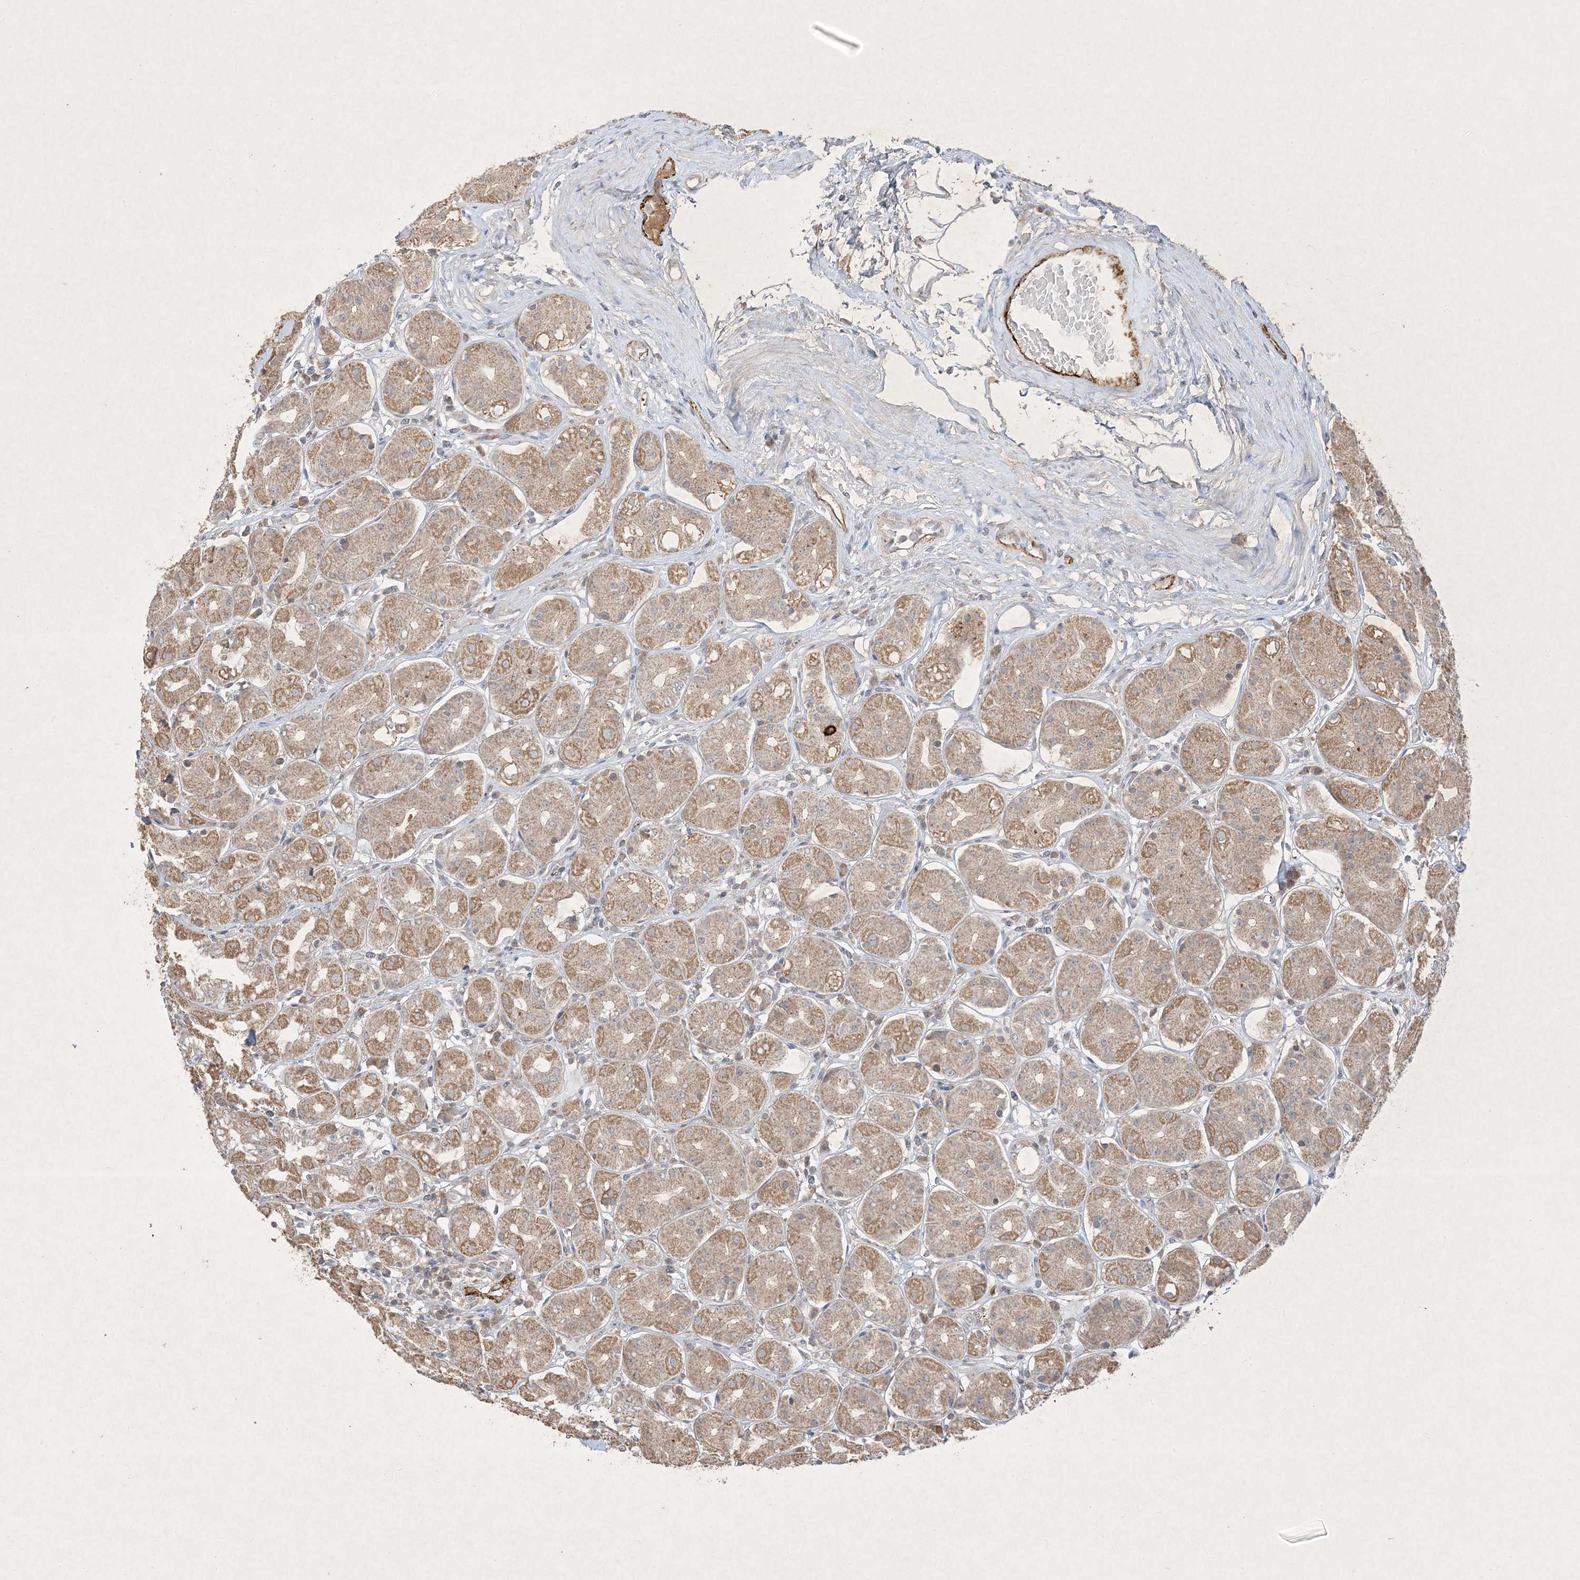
{"staining": {"intensity": "moderate", "quantity": "25%-75%", "location": "cytoplasmic/membranous"}, "tissue": "stomach", "cell_type": "Glandular cells", "image_type": "normal", "snomed": [{"axis": "morphology", "description": "Normal tissue, NOS"}, {"axis": "topography", "description": "Stomach"}, {"axis": "topography", "description": "Stomach, lower"}], "caption": "Stomach stained with DAB immunohistochemistry (IHC) displays medium levels of moderate cytoplasmic/membranous positivity in about 25%-75% of glandular cells. The protein is stained brown, and the nuclei are stained in blue (DAB IHC with brightfield microscopy, high magnification).", "gene": "PRSS36", "patient": {"sex": "female", "age": 56}}